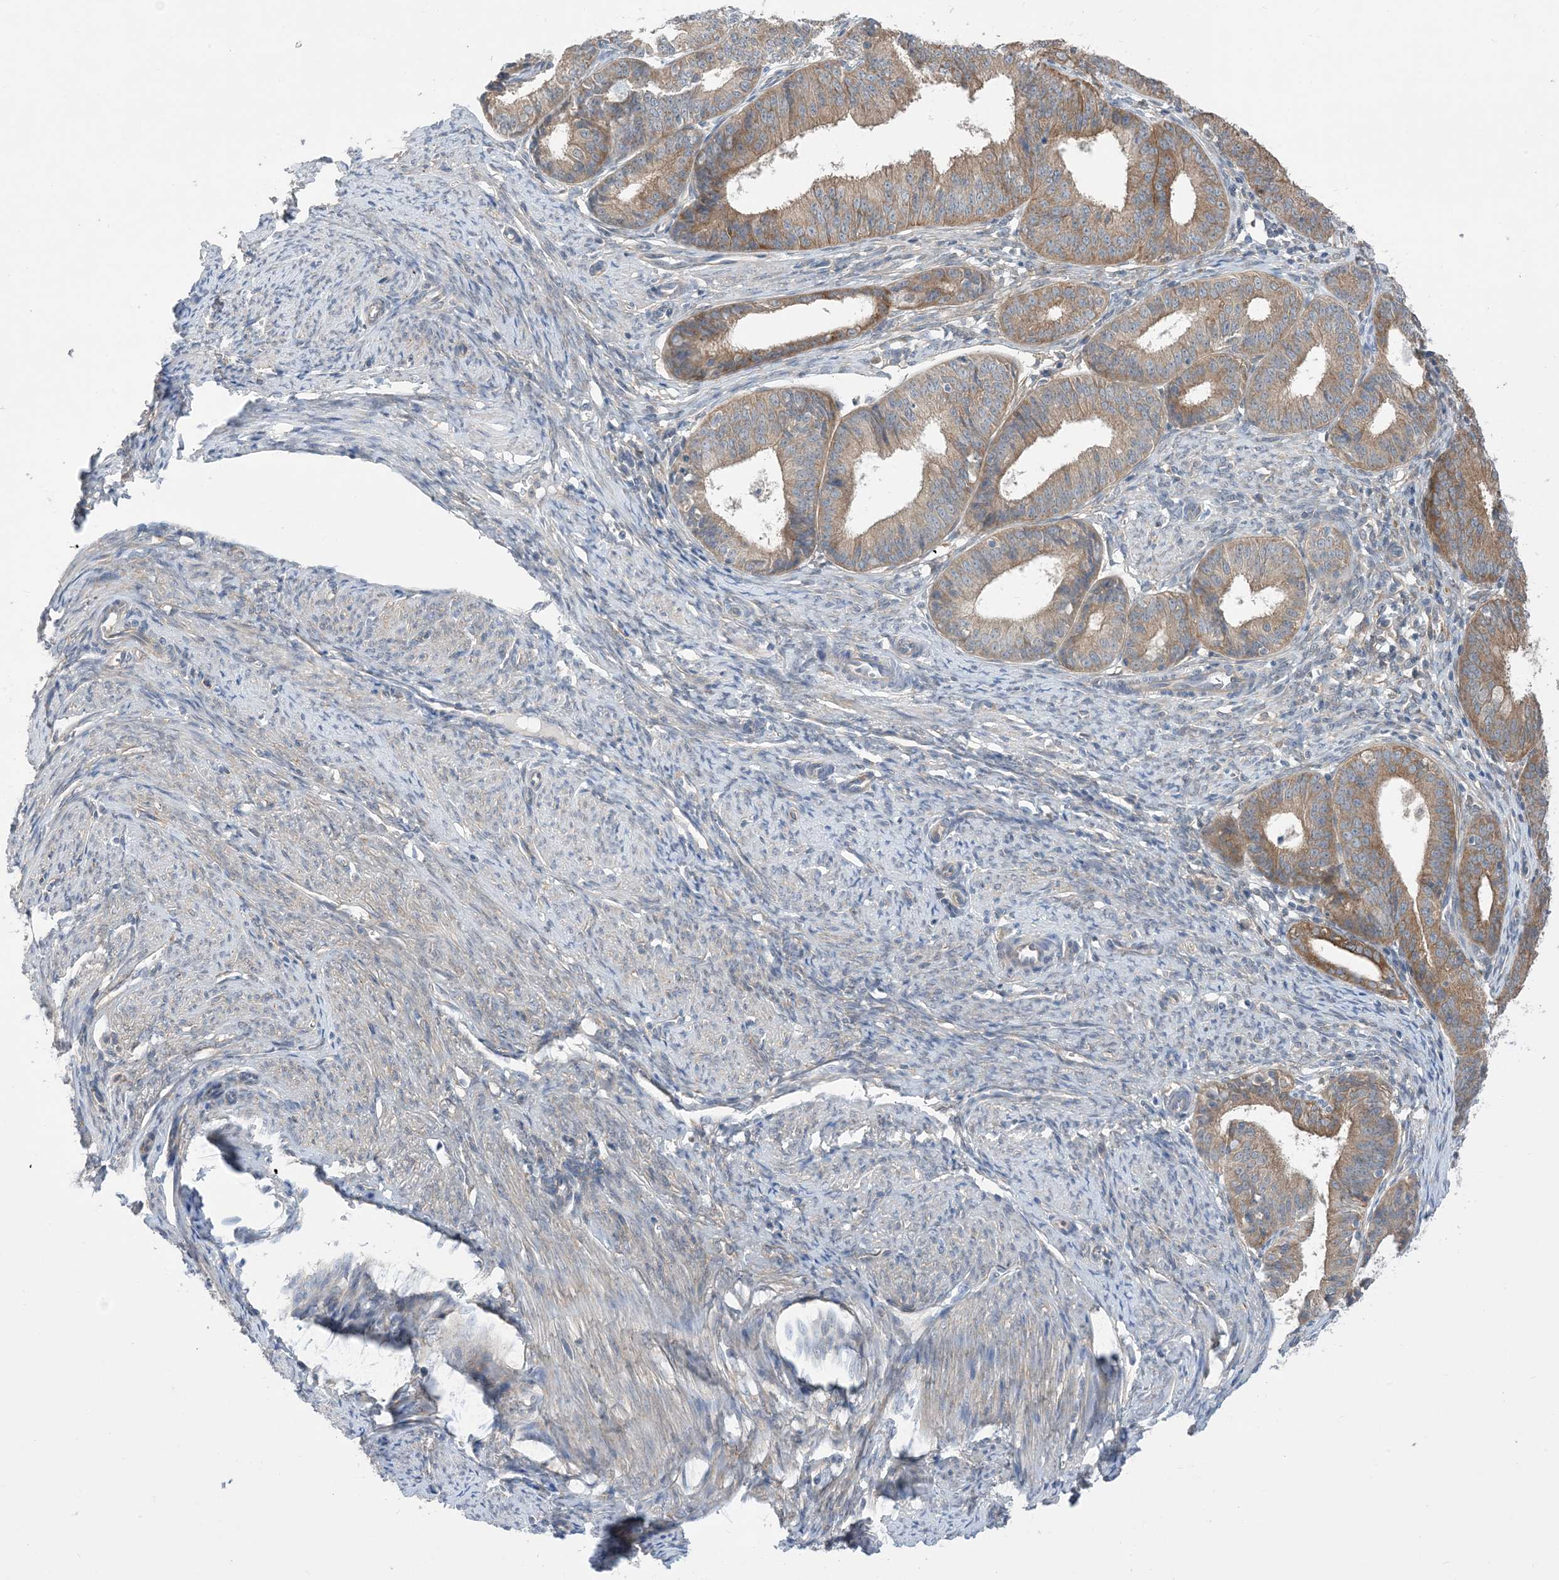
{"staining": {"intensity": "moderate", "quantity": ">75%", "location": "cytoplasmic/membranous"}, "tissue": "endometrial cancer", "cell_type": "Tumor cells", "image_type": "cancer", "snomed": [{"axis": "morphology", "description": "Adenocarcinoma, NOS"}, {"axis": "topography", "description": "Endometrium"}], "caption": "A brown stain labels moderate cytoplasmic/membranous expression of a protein in human endometrial cancer tumor cells.", "gene": "EHBP1", "patient": {"sex": "female", "age": 51}}